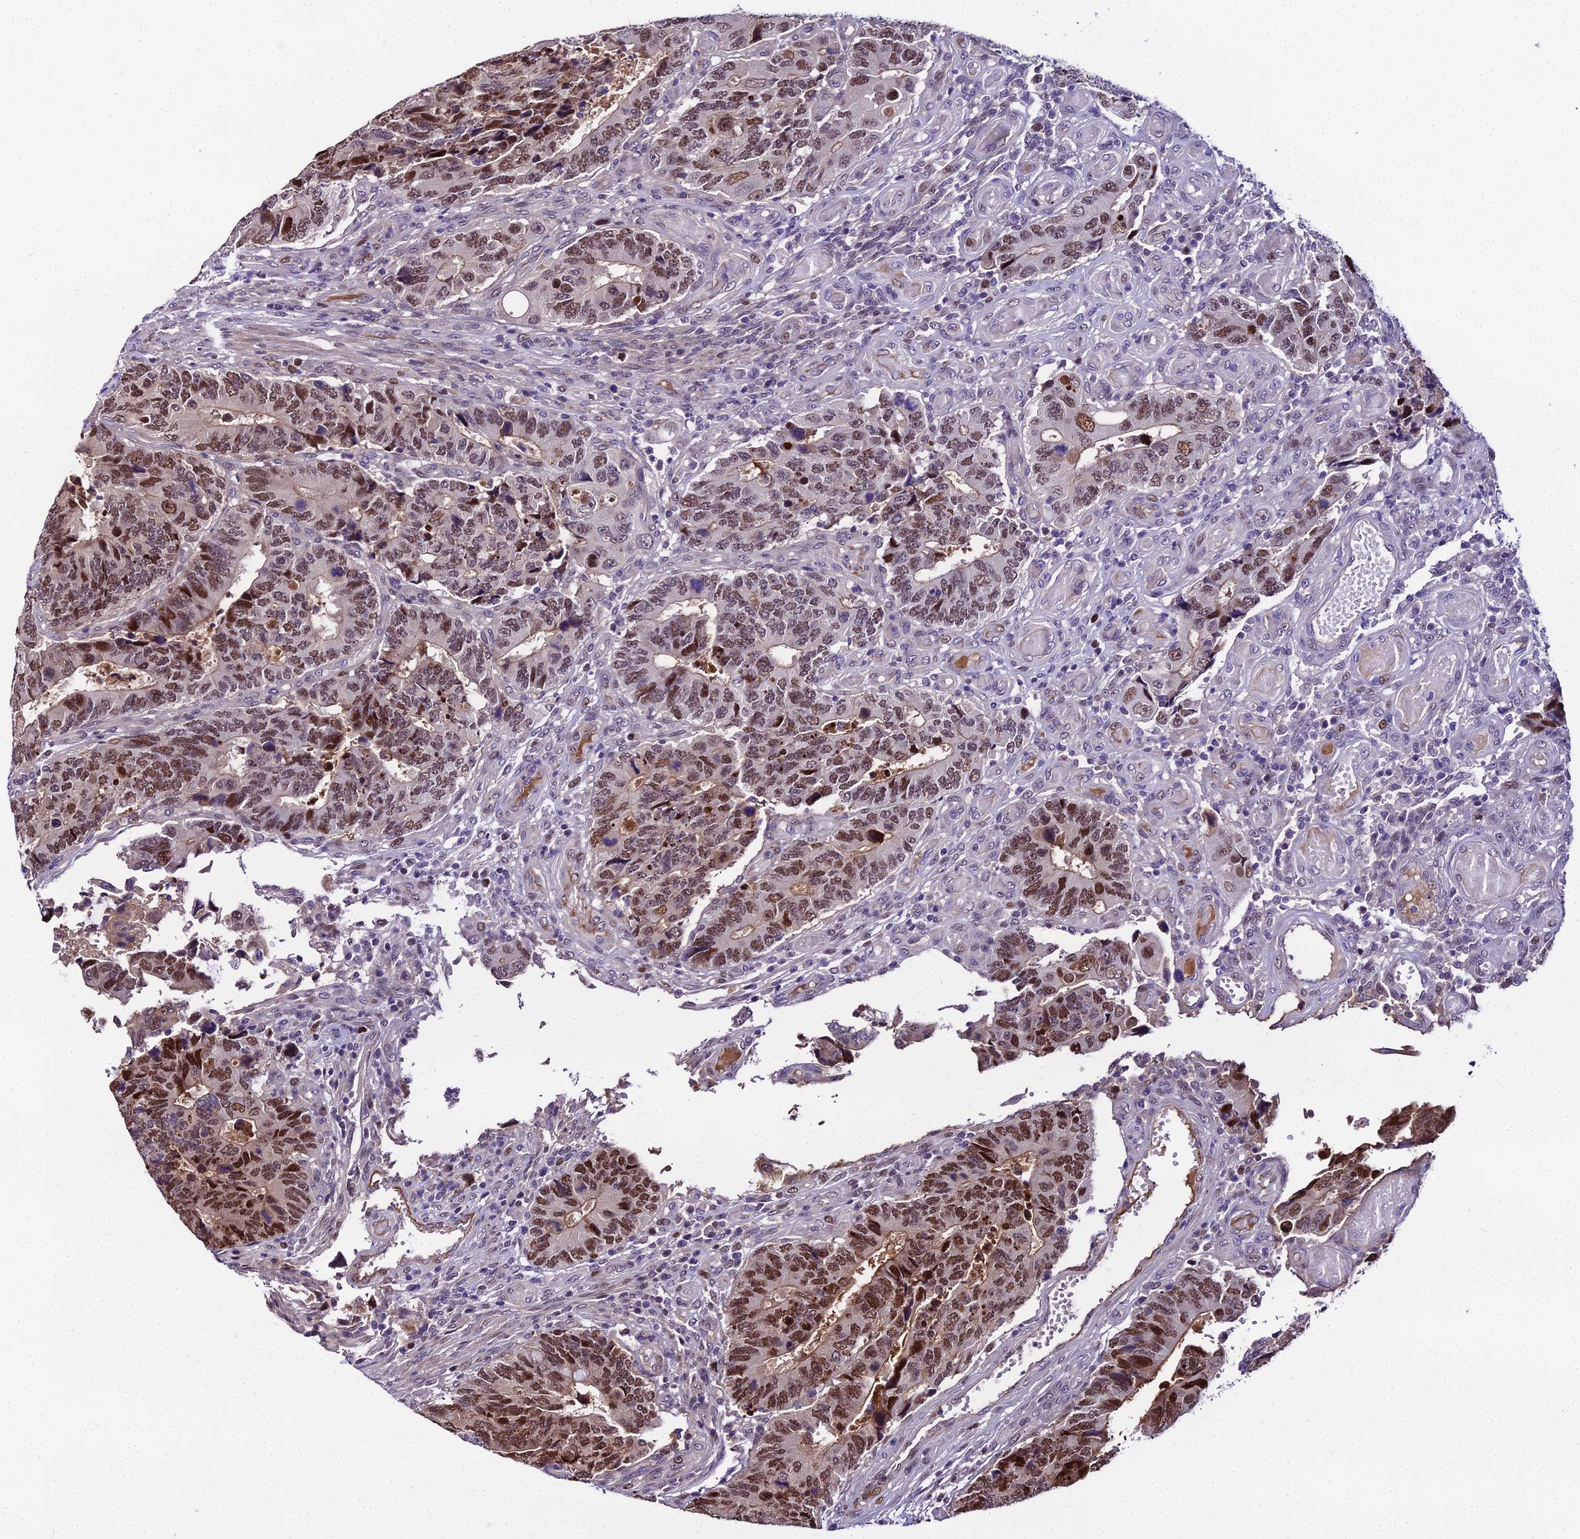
{"staining": {"intensity": "moderate", "quantity": ">75%", "location": "nuclear"}, "tissue": "colorectal cancer", "cell_type": "Tumor cells", "image_type": "cancer", "snomed": [{"axis": "morphology", "description": "Adenocarcinoma, NOS"}, {"axis": "topography", "description": "Colon"}], "caption": "Colorectal cancer (adenocarcinoma) stained for a protein (brown) demonstrates moderate nuclear positive positivity in approximately >75% of tumor cells.", "gene": "TRIML2", "patient": {"sex": "male", "age": 87}}